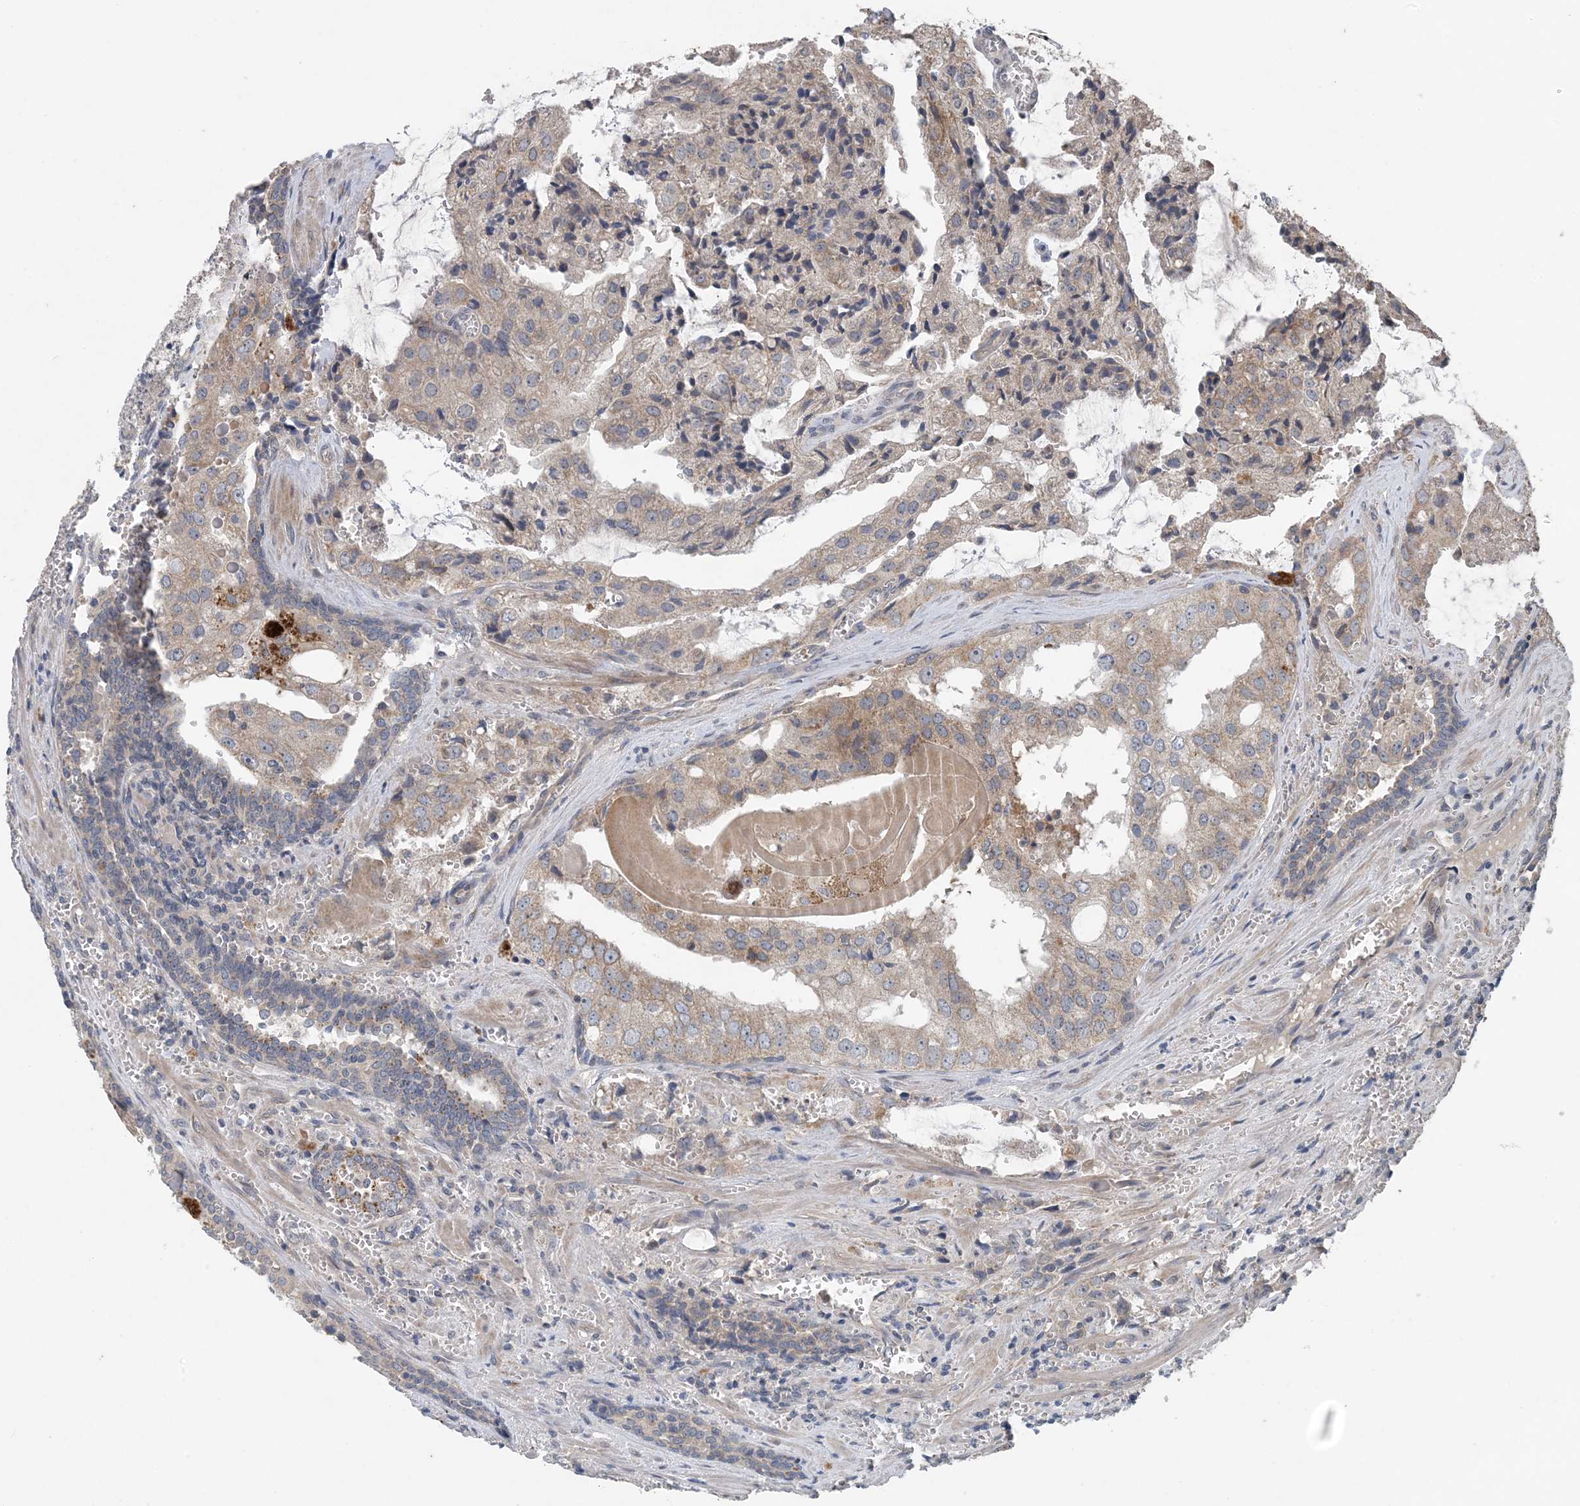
{"staining": {"intensity": "weak", "quantity": "25%-75%", "location": "cytoplasmic/membranous"}, "tissue": "prostate cancer", "cell_type": "Tumor cells", "image_type": "cancer", "snomed": [{"axis": "morphology", "description": "Adenocarcinoma, High grade"}, {"axis": "topography", "description": "Prostate"}], "caption": "Prostate cancer (adenocarcinoma (high-grade)) was stained to show a protein in brown. There is low levels of weak cytoplasmic/membranous staining in about 25%-75% of tumor cells. (DAB IHC, brown staining for protein, blue staining for nuclei).", "gene": "MYO9B", "patient": {"sex": "male", "age": 68}}